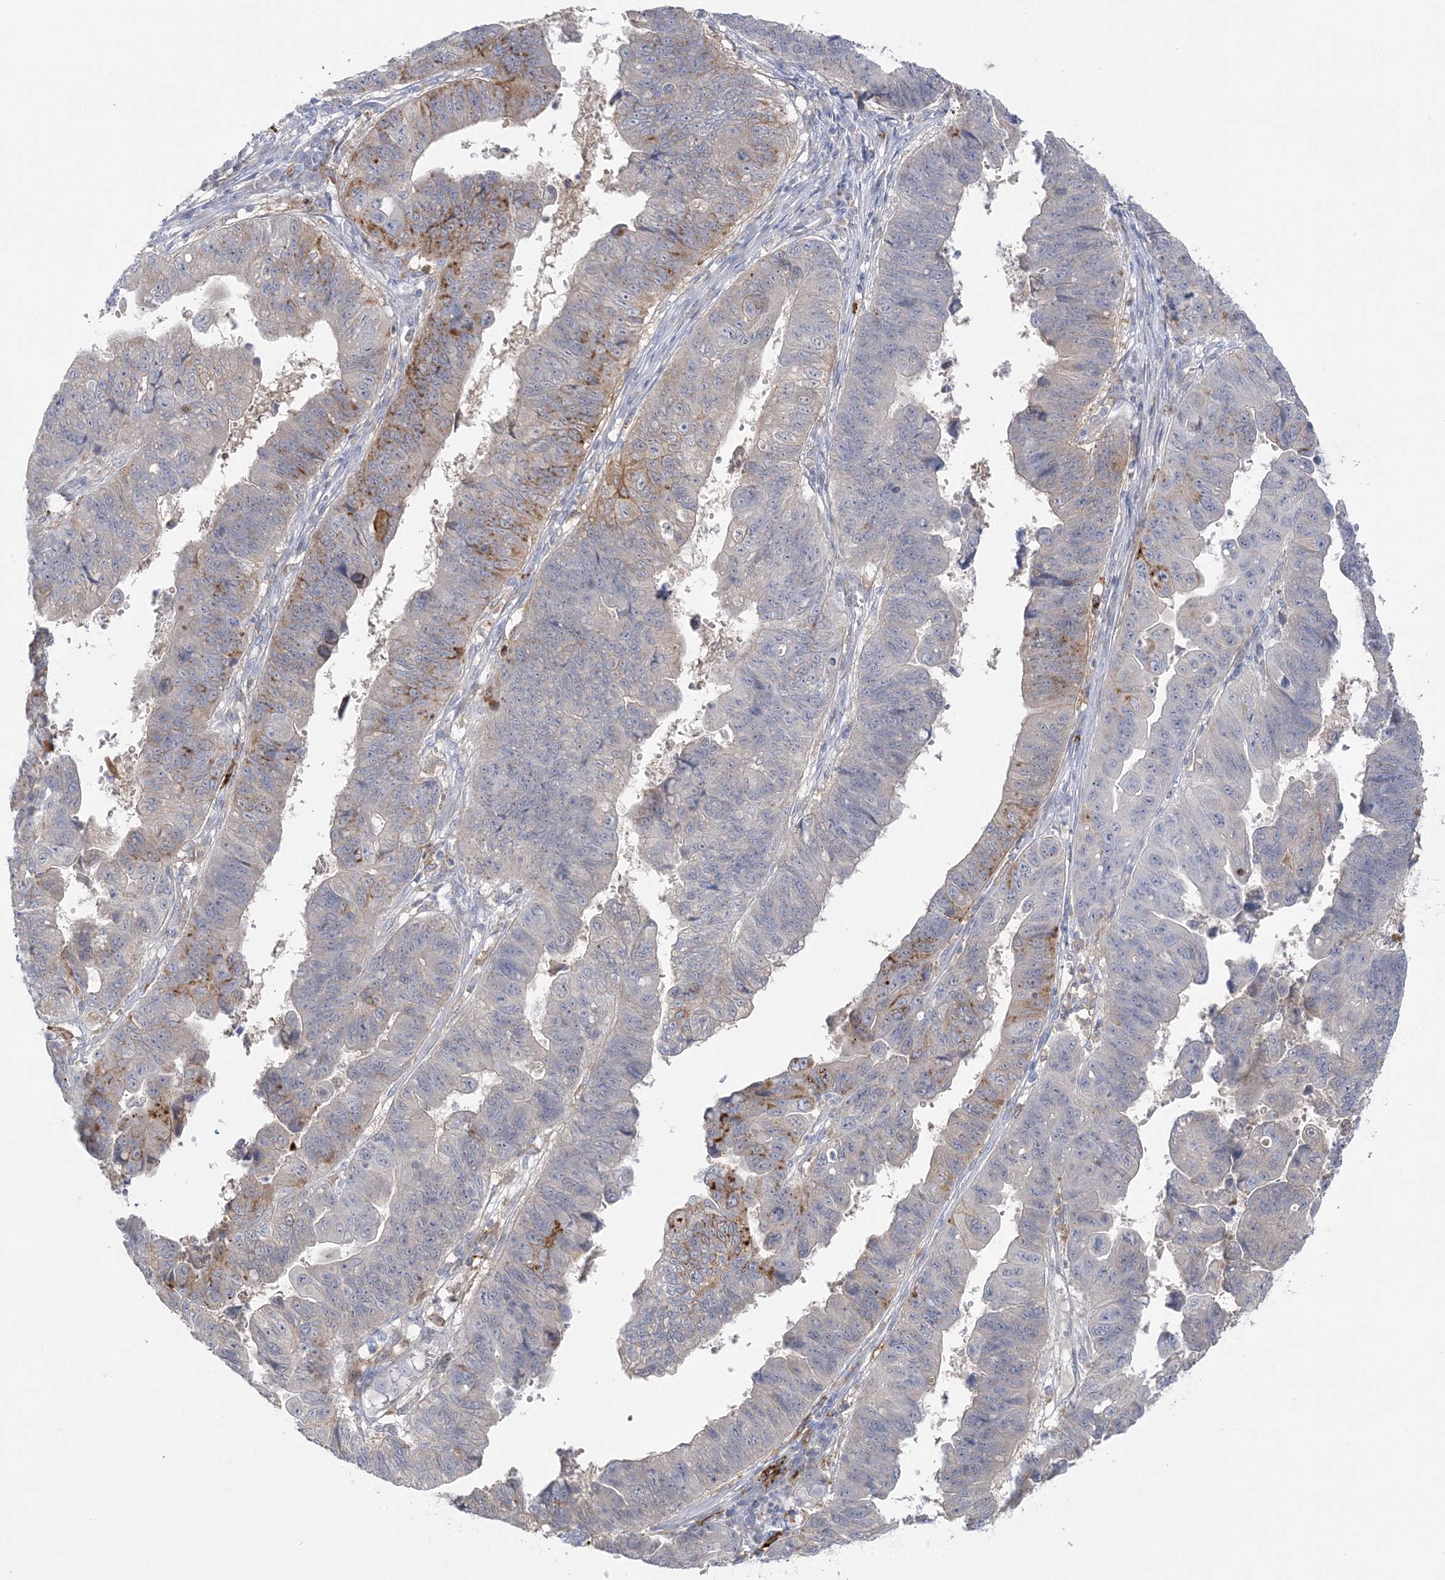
{"staining": {"intensity": "moderate", "quantity": "<25%", "location": "cytoplasmic/membranous"}, "tissue": "stomach cancer", "cell_type": "Tumor cells", "image_type": "cancer", "snomed": [{"axis": "morphology", "description": "Adenocarcinoma, NOS"}, {"axis": "topography", "description": "Stomach"}], "caption": "Stomach cancer (adenocarcinoma) stained with a protein marker displays moderate staining in tumor cells.", "gene": "HAAO", "patient": {"sex": "male", "age": 59}}